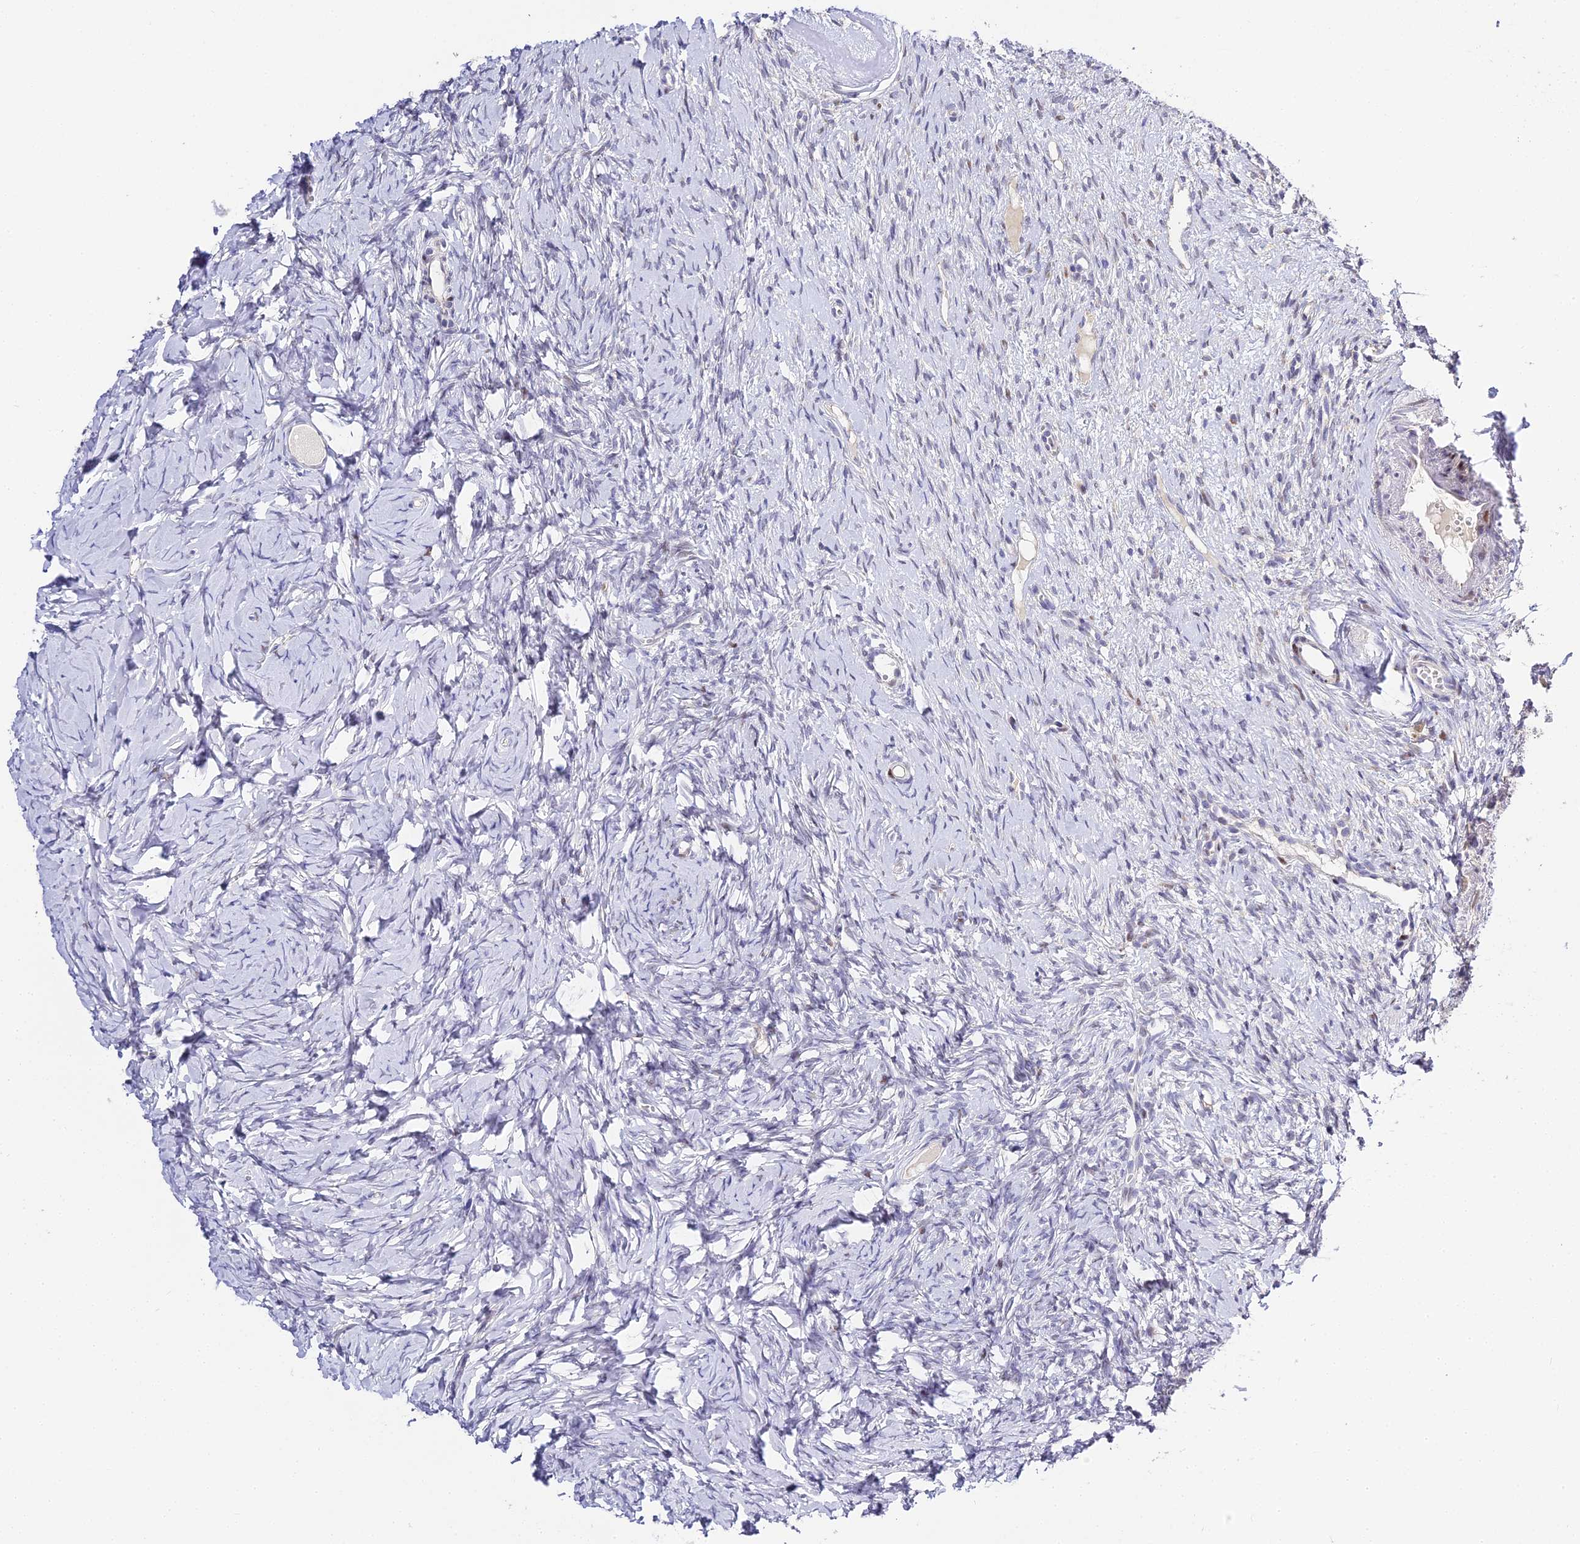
{"staining": {"intensity": "moderate", "quantity": "<25%", "location": "nuclear"}, "tissue": "ovary", "cell_type": "Ovarian stroma cells", "image_type": "normal", "snomed": [{"axis": "morphology", "description": "Normal tissue, NOS"}, {"axis": "topography", "description": "Ovary"}], "caption": "Immunohistochemistry photomicrograph of benign ovary: human ovary stained using immunohistochemistry (IHC) reveals low levels of moderate protein expression localized specifically in the nuclear of ovarian stroma cells, appearing as a nuclear brown color.", "gene": "SERP1", "patient": {"sex": "female", "age": 51}}